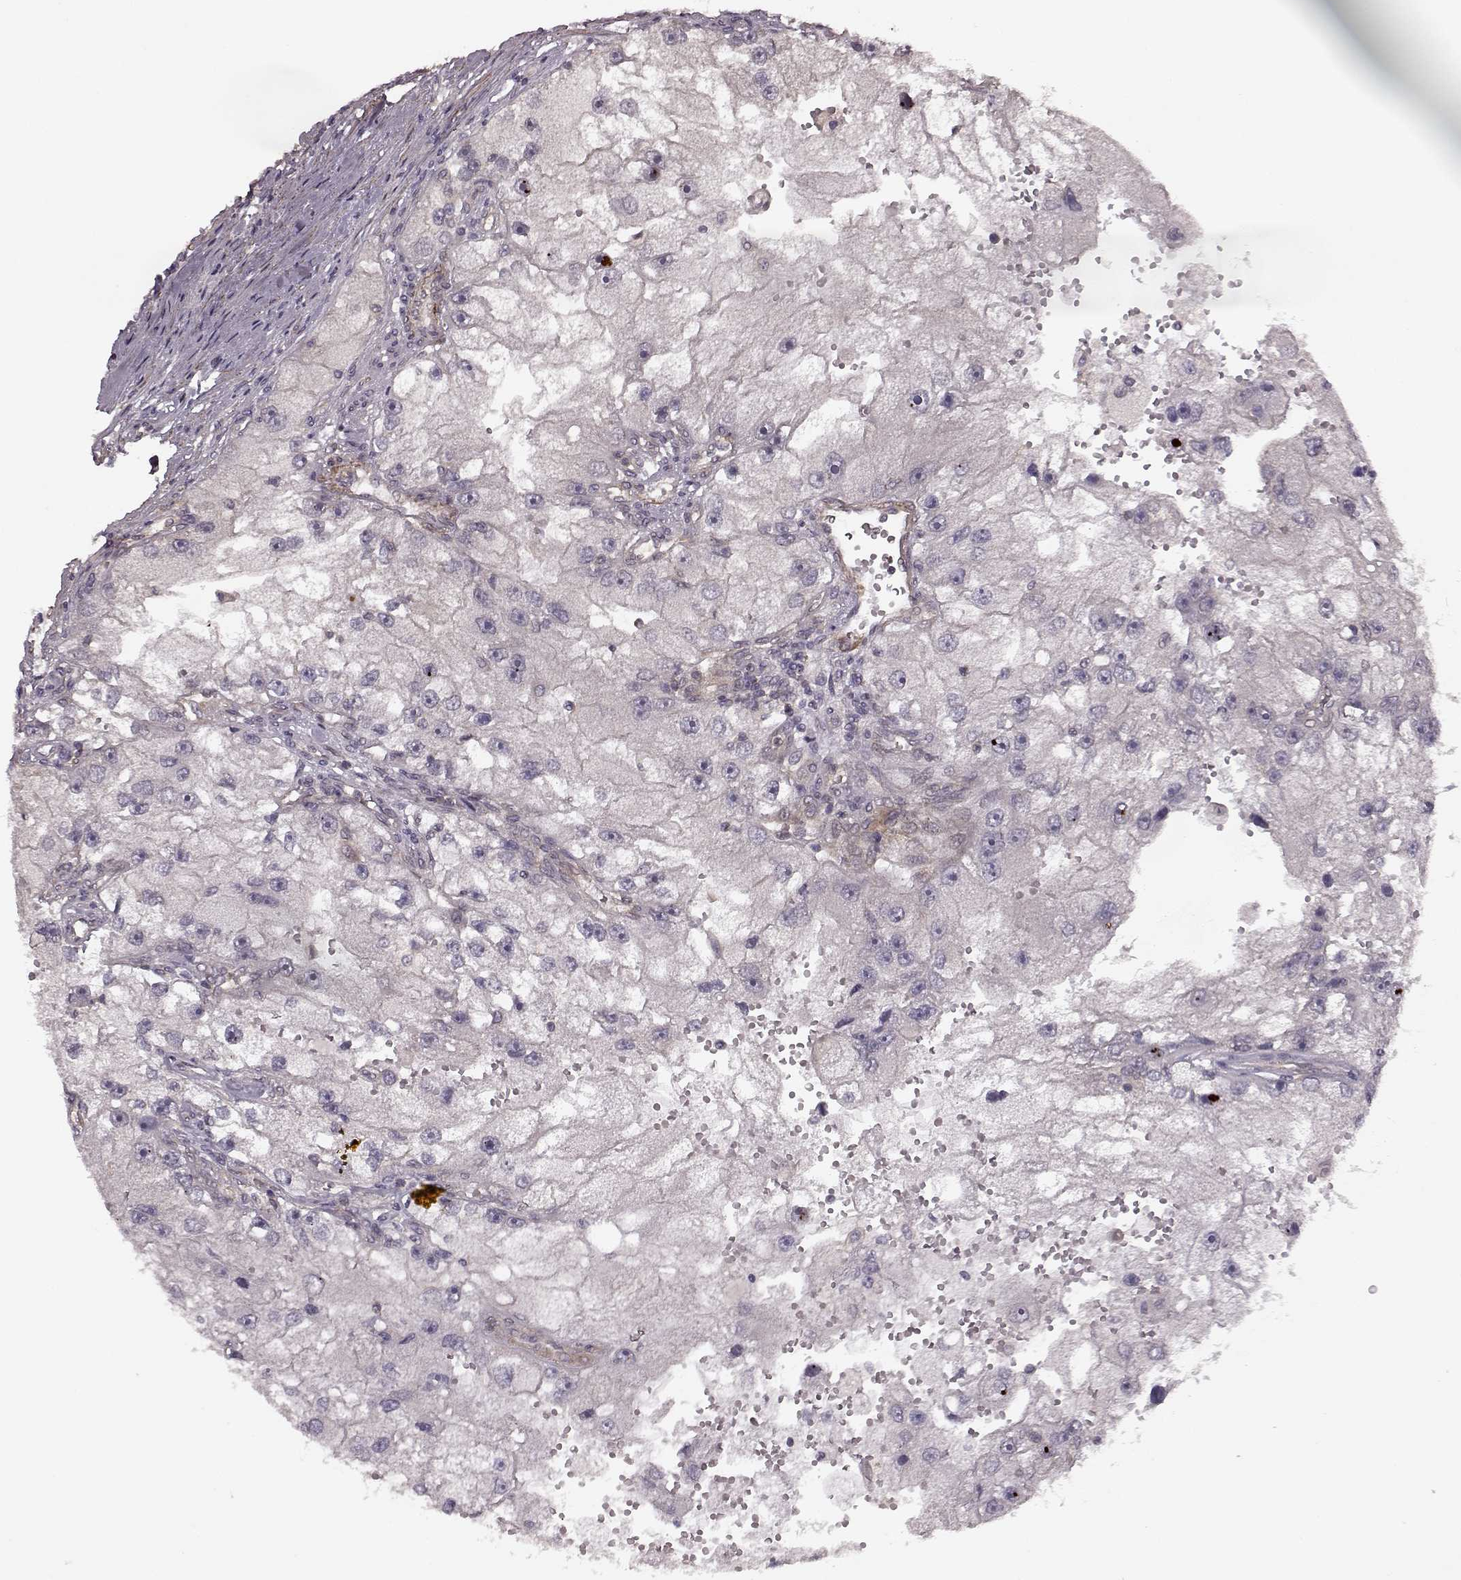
{"staining": {"intensity": "negative", "quantity": "none", "location": "none"}, "tissue": "renal cancer", "cell_type": "Tumor cells", "image_type": "cancer", "snomed": [{"axis": "morphology", "description": "Adenocarcinoma, NOS"}, {"axis": "topography", "description": "Kidney"}], "caption": "Tumor cells are negative for brown protein staining in renal cancer (adenocarcinoma).", "gene": "SLAIN2", "patient": {"sex": "male", "age": 63}}